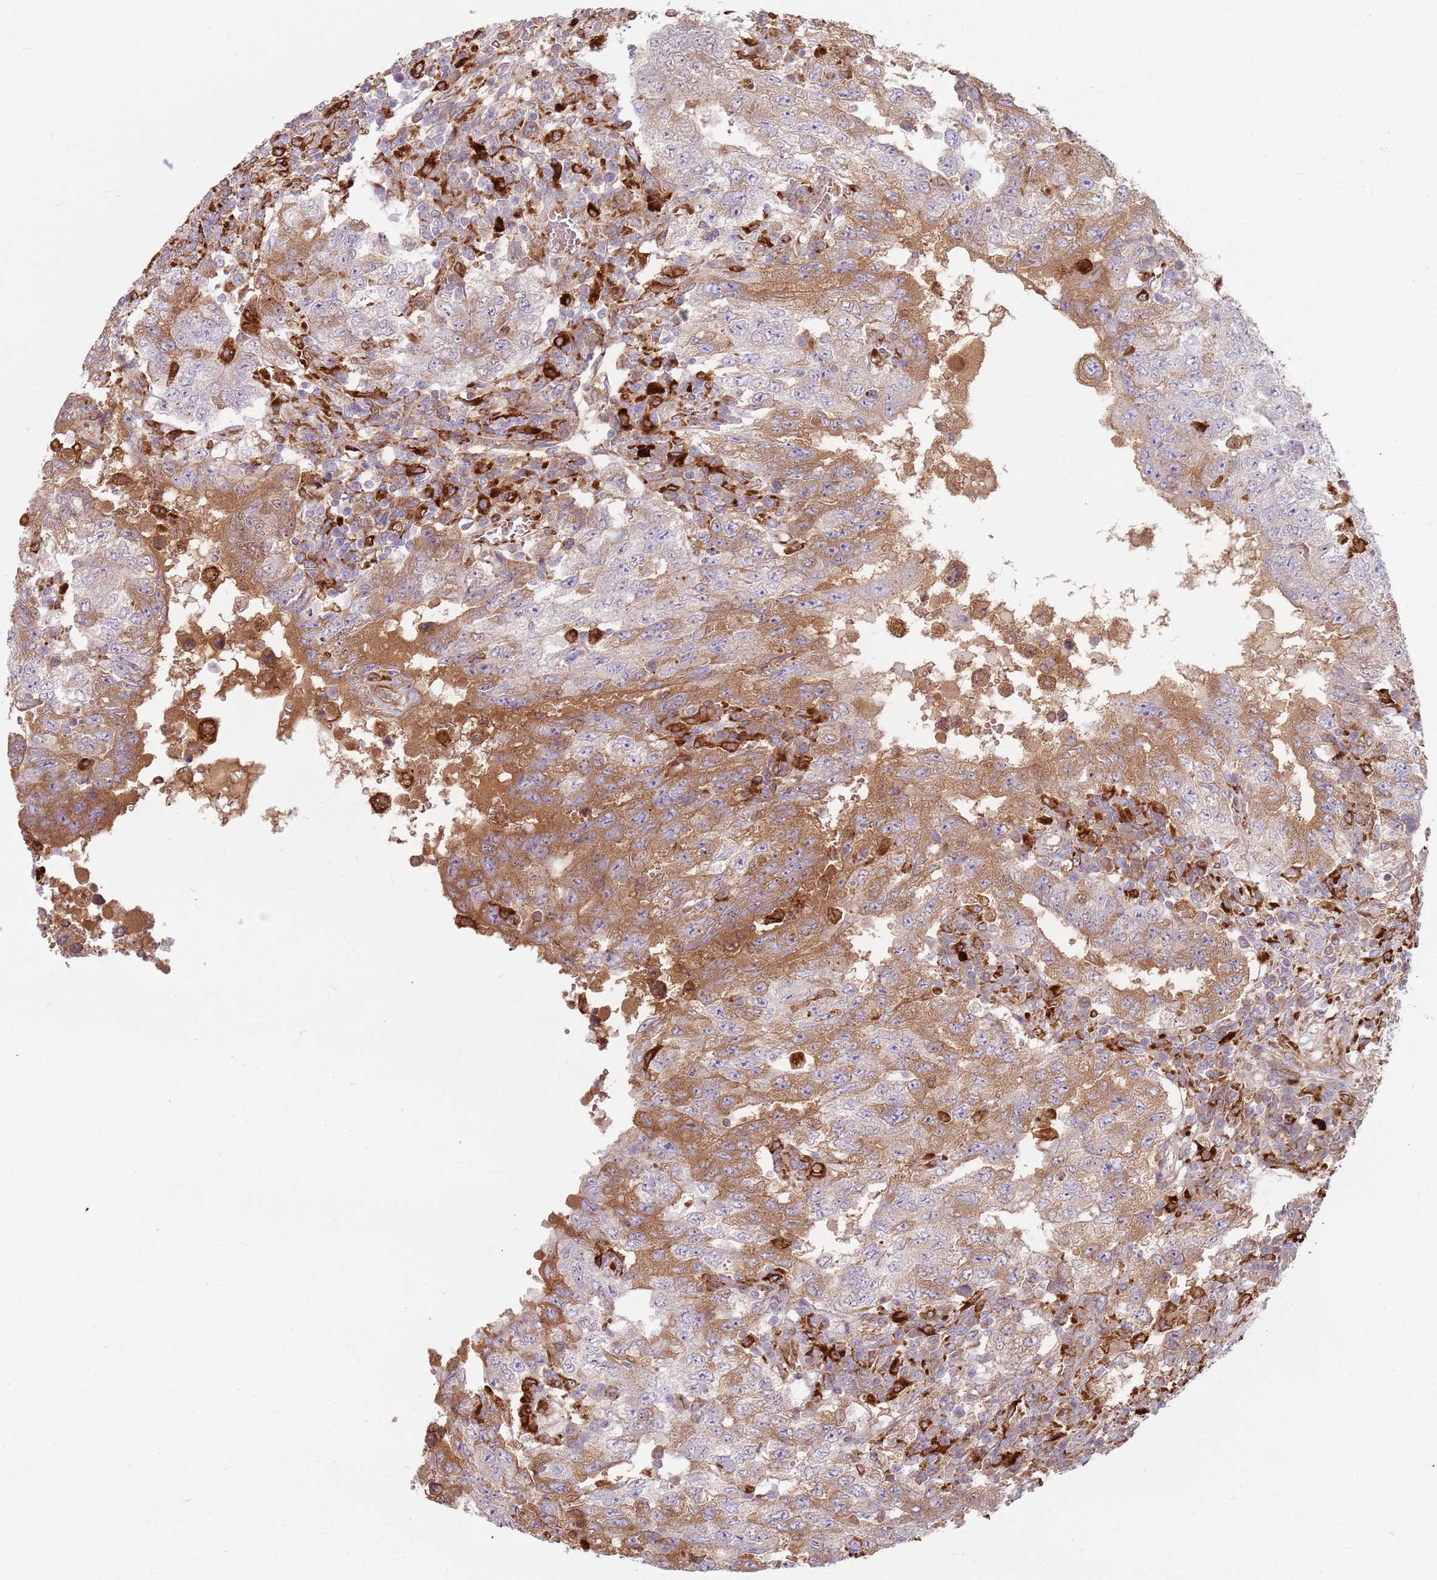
{"staining": {"intensity": "moderate", "quantity": "25%-75%", "location": "cytoplasmic/membranous"}, "tissue": "testis cancer", "cell_type": "Tumor cells", "image_type": "cancer", "snomed": [{"axis": "morphology", "description": "Carcinoma, Embryonal, NOS"}, {"axis": "topography", "description": "Testis"}], "caption": "Protein analysis of embryonal carcinoma (testis) tissue shows moderate cytoplasmic/membranous positivity in approximately 25%-75% of tumor cells.", "gene": "COLGALT1", "patient": {"sex": "male", "age": 26}}